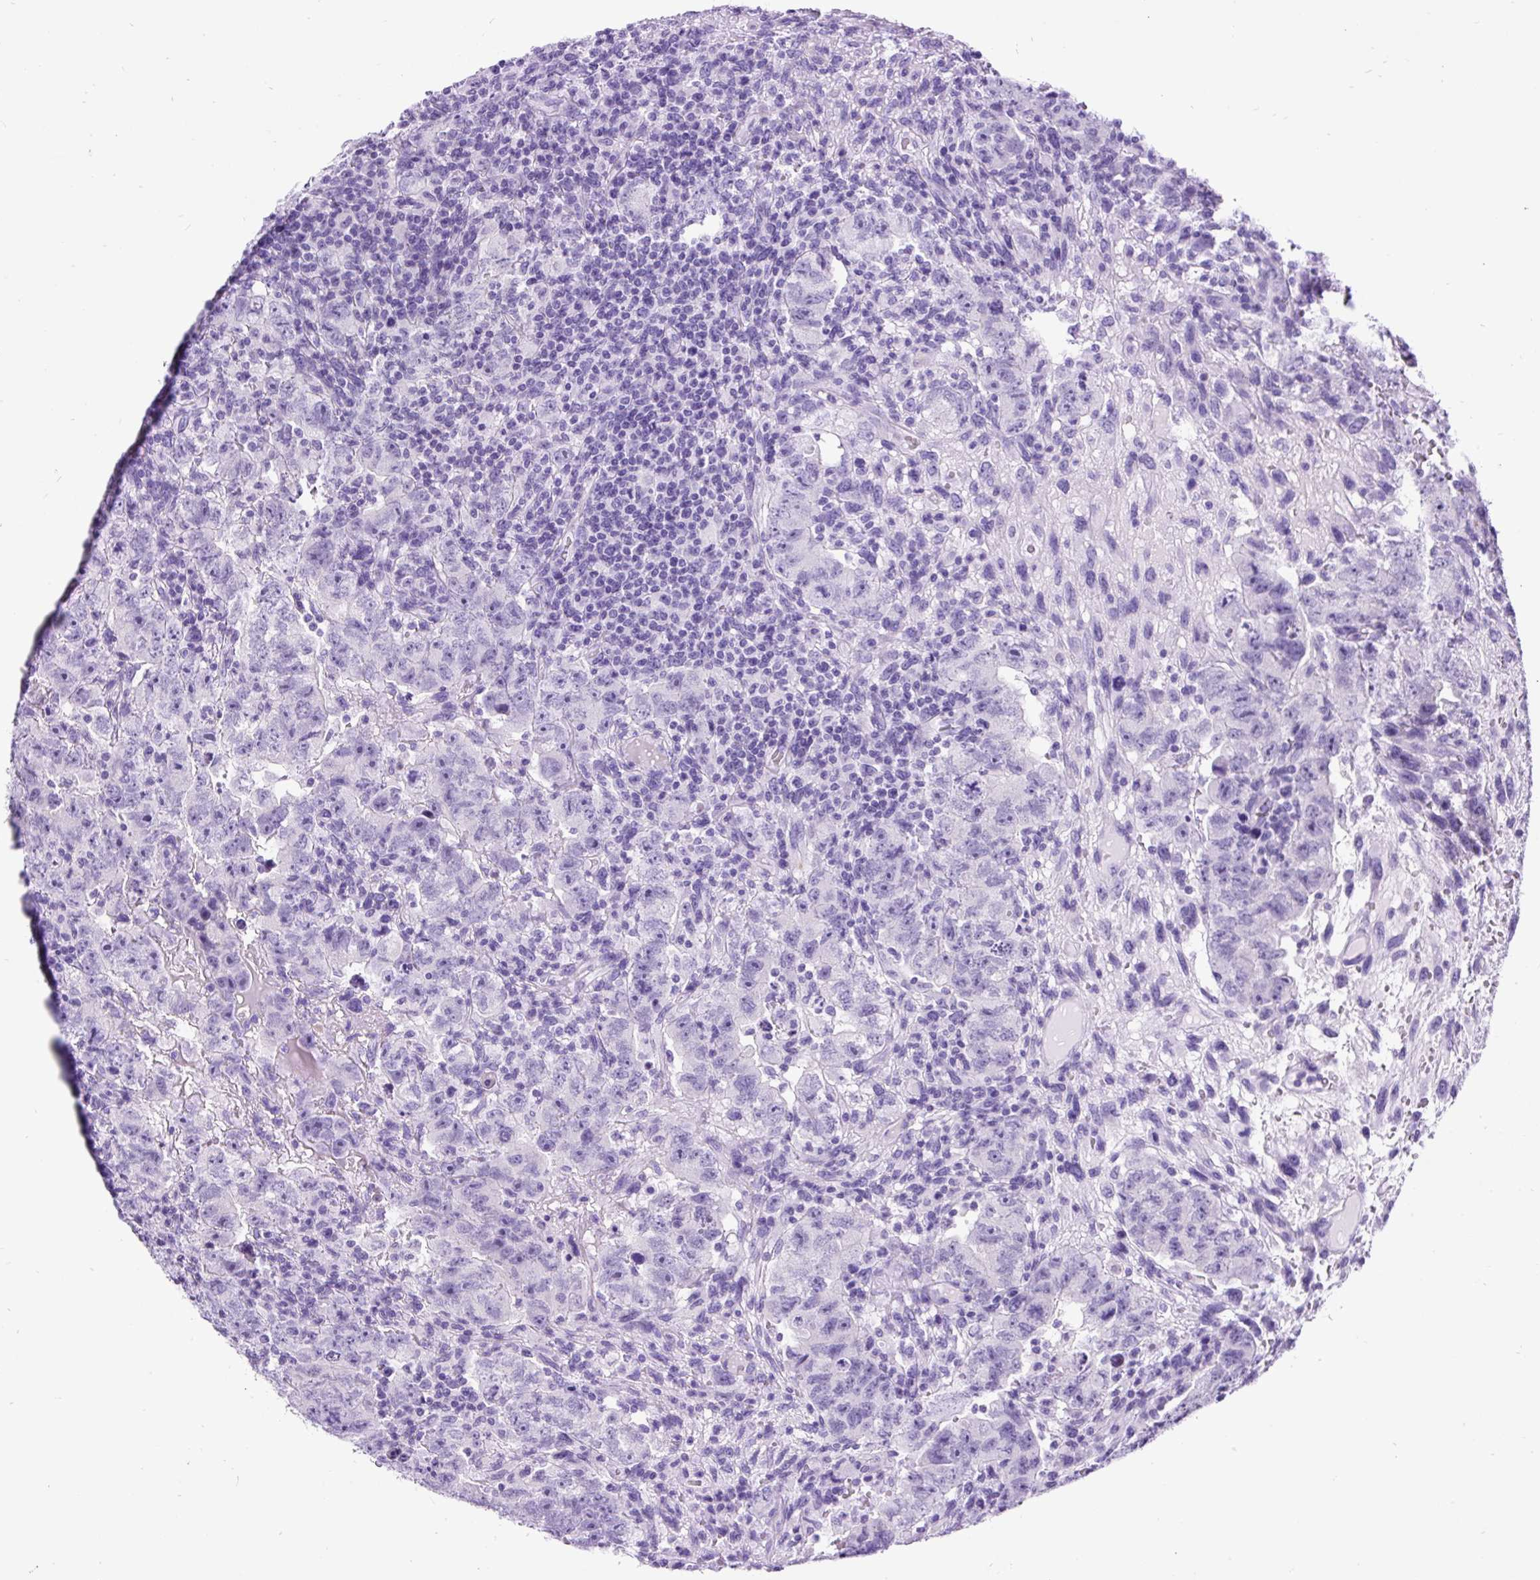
{"staining": {"intensity": "negative", "quantity": "none", "location": "none"}, "tissue": "testis cancer", "cell_type": "Tumor cells", "image_type": "cancer", "snomed": [{"axis": "morphology", "description": "Carcinoma, Embryonal, NOS"}, {"axis": "topography", "description": "Testis"}], "caption": "An immunohistochemistry (IHC) photomicrograph of testis embryonal carcinoma is shown. There is no staining in tumor cells of testis embryonal carcinoma. The staining was performed using DAB to visualize the protein expression in brown, while the nuclei were stained in blue with hematoxylin (Magnification: 20x).", "gene": "PDIA2", "patient": {"sex": "male", "age": 24}}